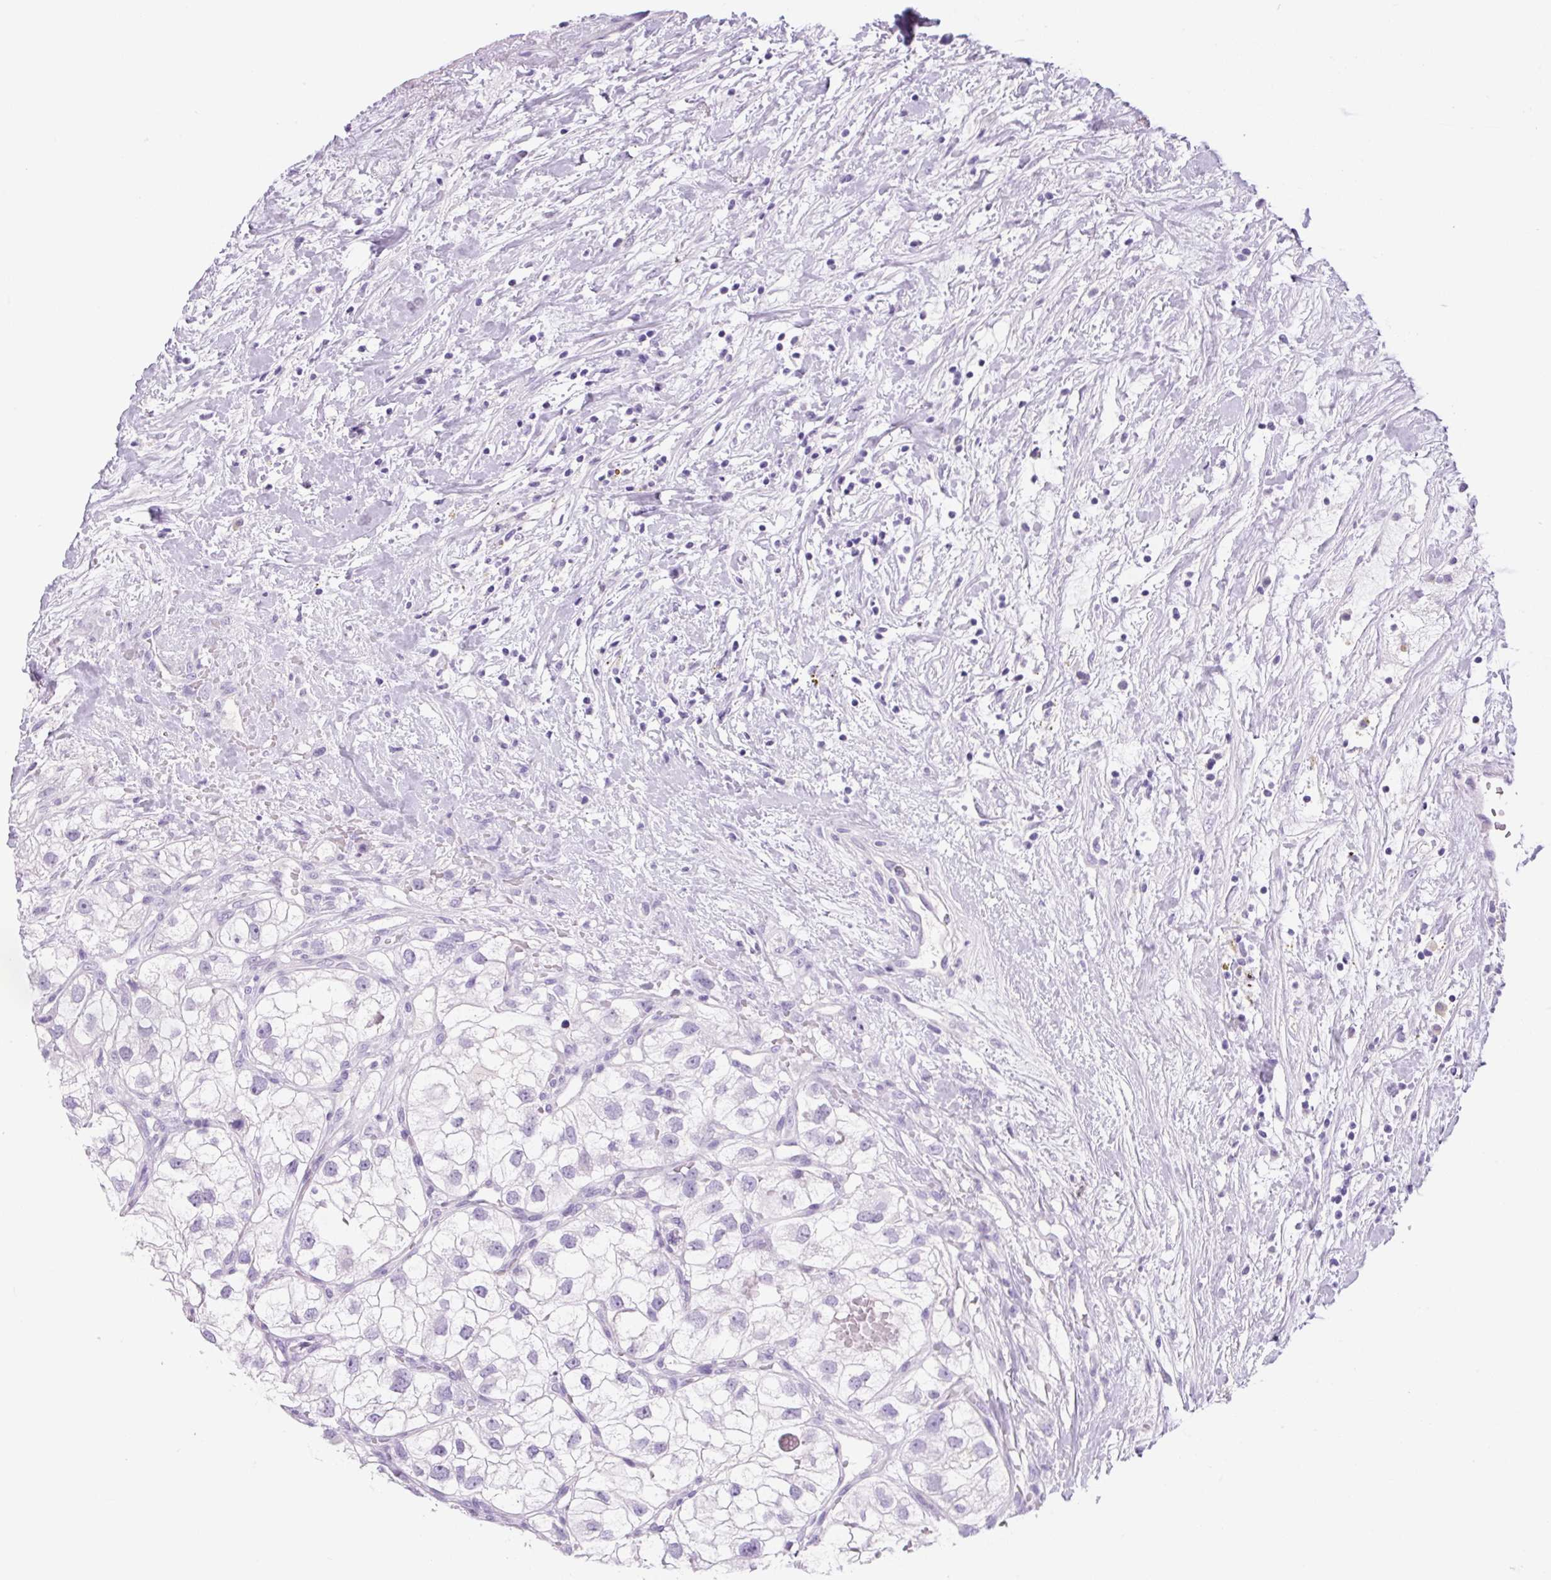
{"staining": {"intensity": "negative", "quantity": "none", "location": "none"}, "tissue": "renal cancer", "cell_type": "Tumor cells", "image_type": "cancer", "snomed": [{"axis": "morphology", "description": "Adenocarcinoma, NOS"}, {"axis": "topography", "description": "Kidney"}], "caption": "Human renal cancer stained for a protein using immunohistochemistry exhibits no expression in tumor cells.", "gene": "PRRT1", "patient": {"sex": "male", "age": 59}}